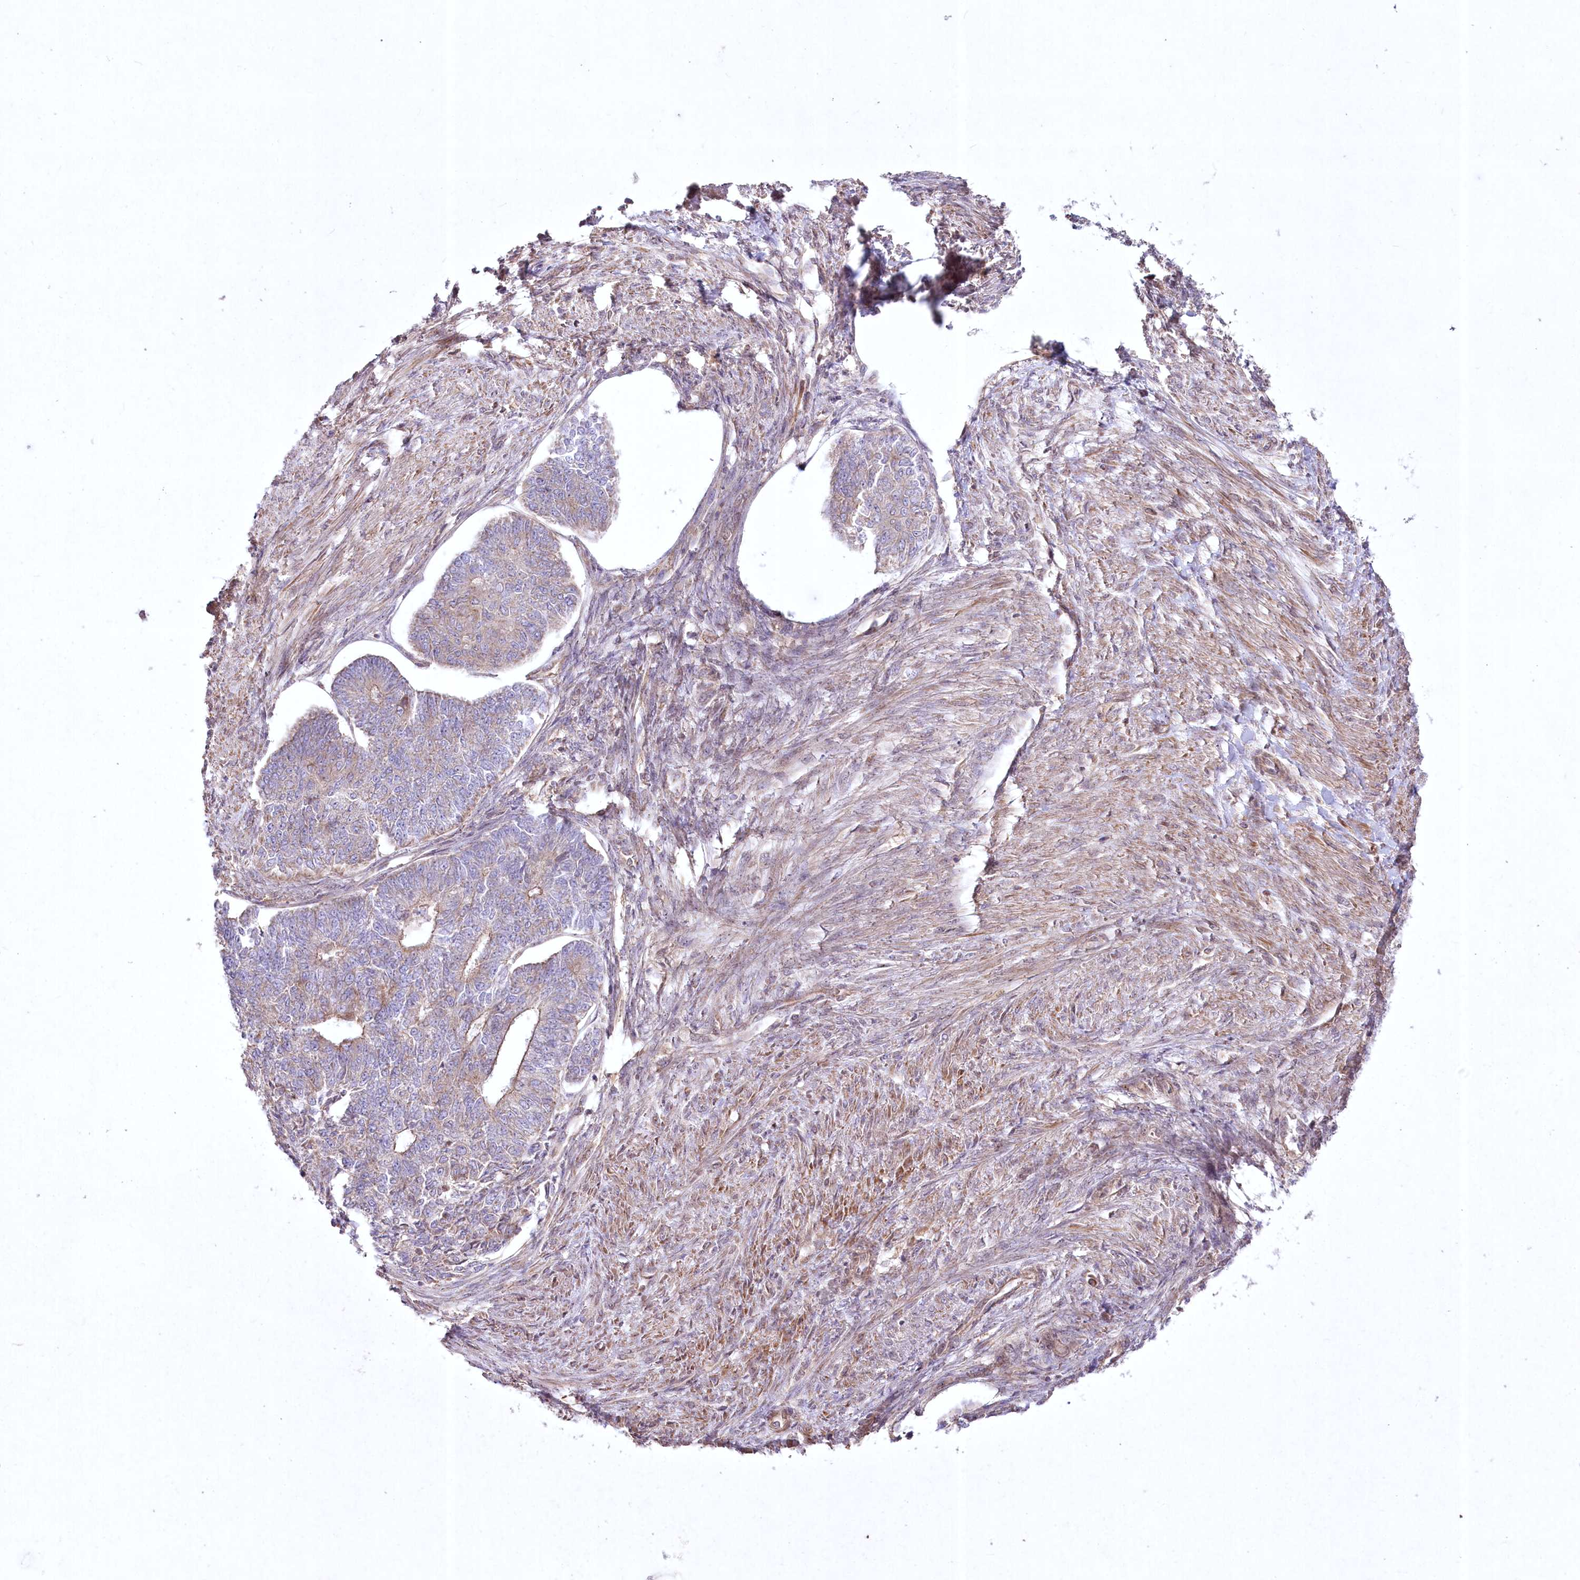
{"staining": {"intensity": "weak", "quantity": "25%-75%", "location": "cytoplasmic/membranous"}, "tissue": "endometrial cancer", "cell_type": "Tumor cells", "image_type": "cancer", "snomed": [{"axis": "morphology", "description": "Adenocarcinoma, NOS"}, {"axis": "topography", "description": "Endometrium"}], "caption": "A micrograph showing weak cytoplasmic/membranous expression in about 25%-75% of tumor cells in adenocarcinoma (endometrial), as visualized by brown immunohistochemical staining.", "gene": "SH3TC1", "patient": {"sex": "female", "age": 32}}